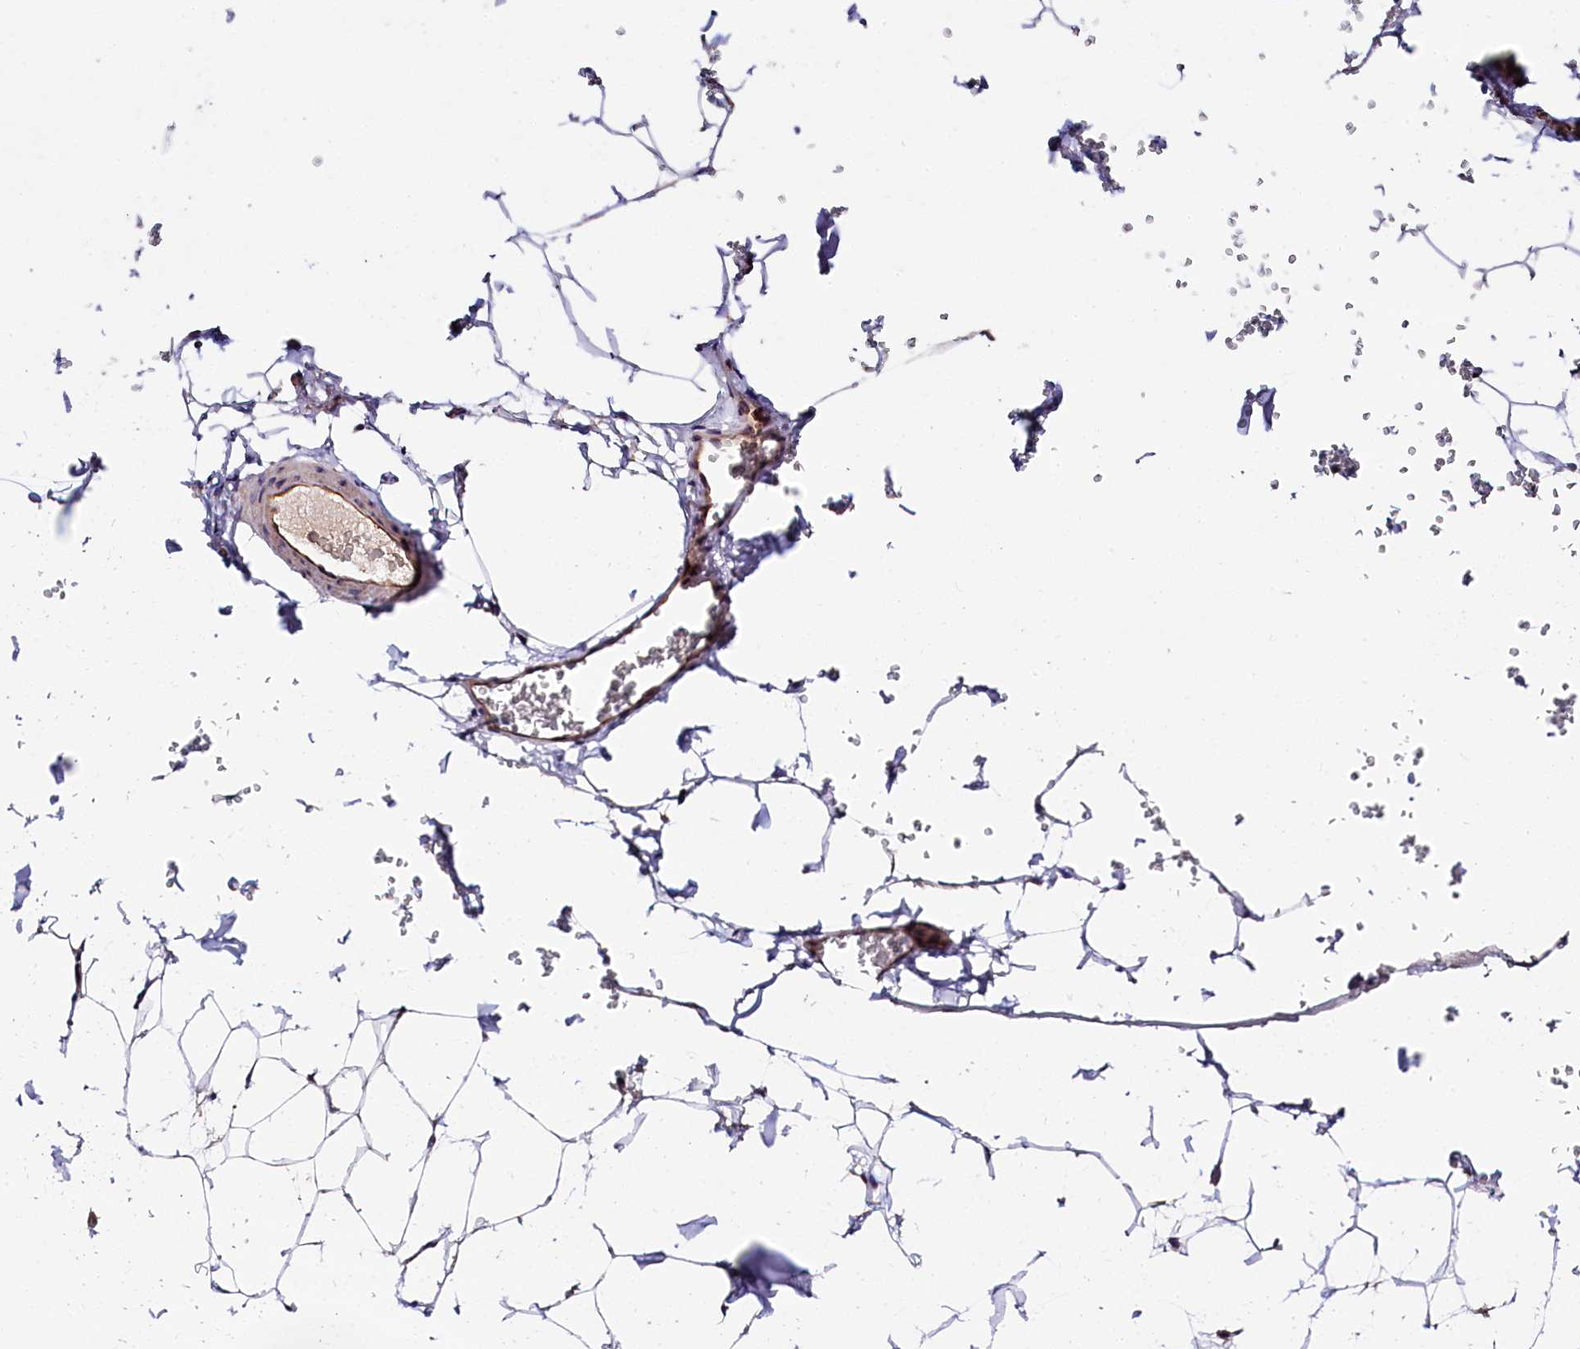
{"staining": {"intensity": "negative", "quantity": "none", "location": "none"}, "tissue": "adipose tissue", "cell_type": "Adipocytes", "image_type": "normal", "snomed": [{"axis": "morphology", "description": "Normal tissue, NOS"}, {"axis": "topography", "description": "Gallbladder"}, {"axis": "topography", "description": "Peripheral nerve tissue"}], "caption": "Micrograph shows no significant protein expression in adipocytes of benign adipose tissue.", "gene": "SNRK", "patient": {"sex": "male", "age": 38}}